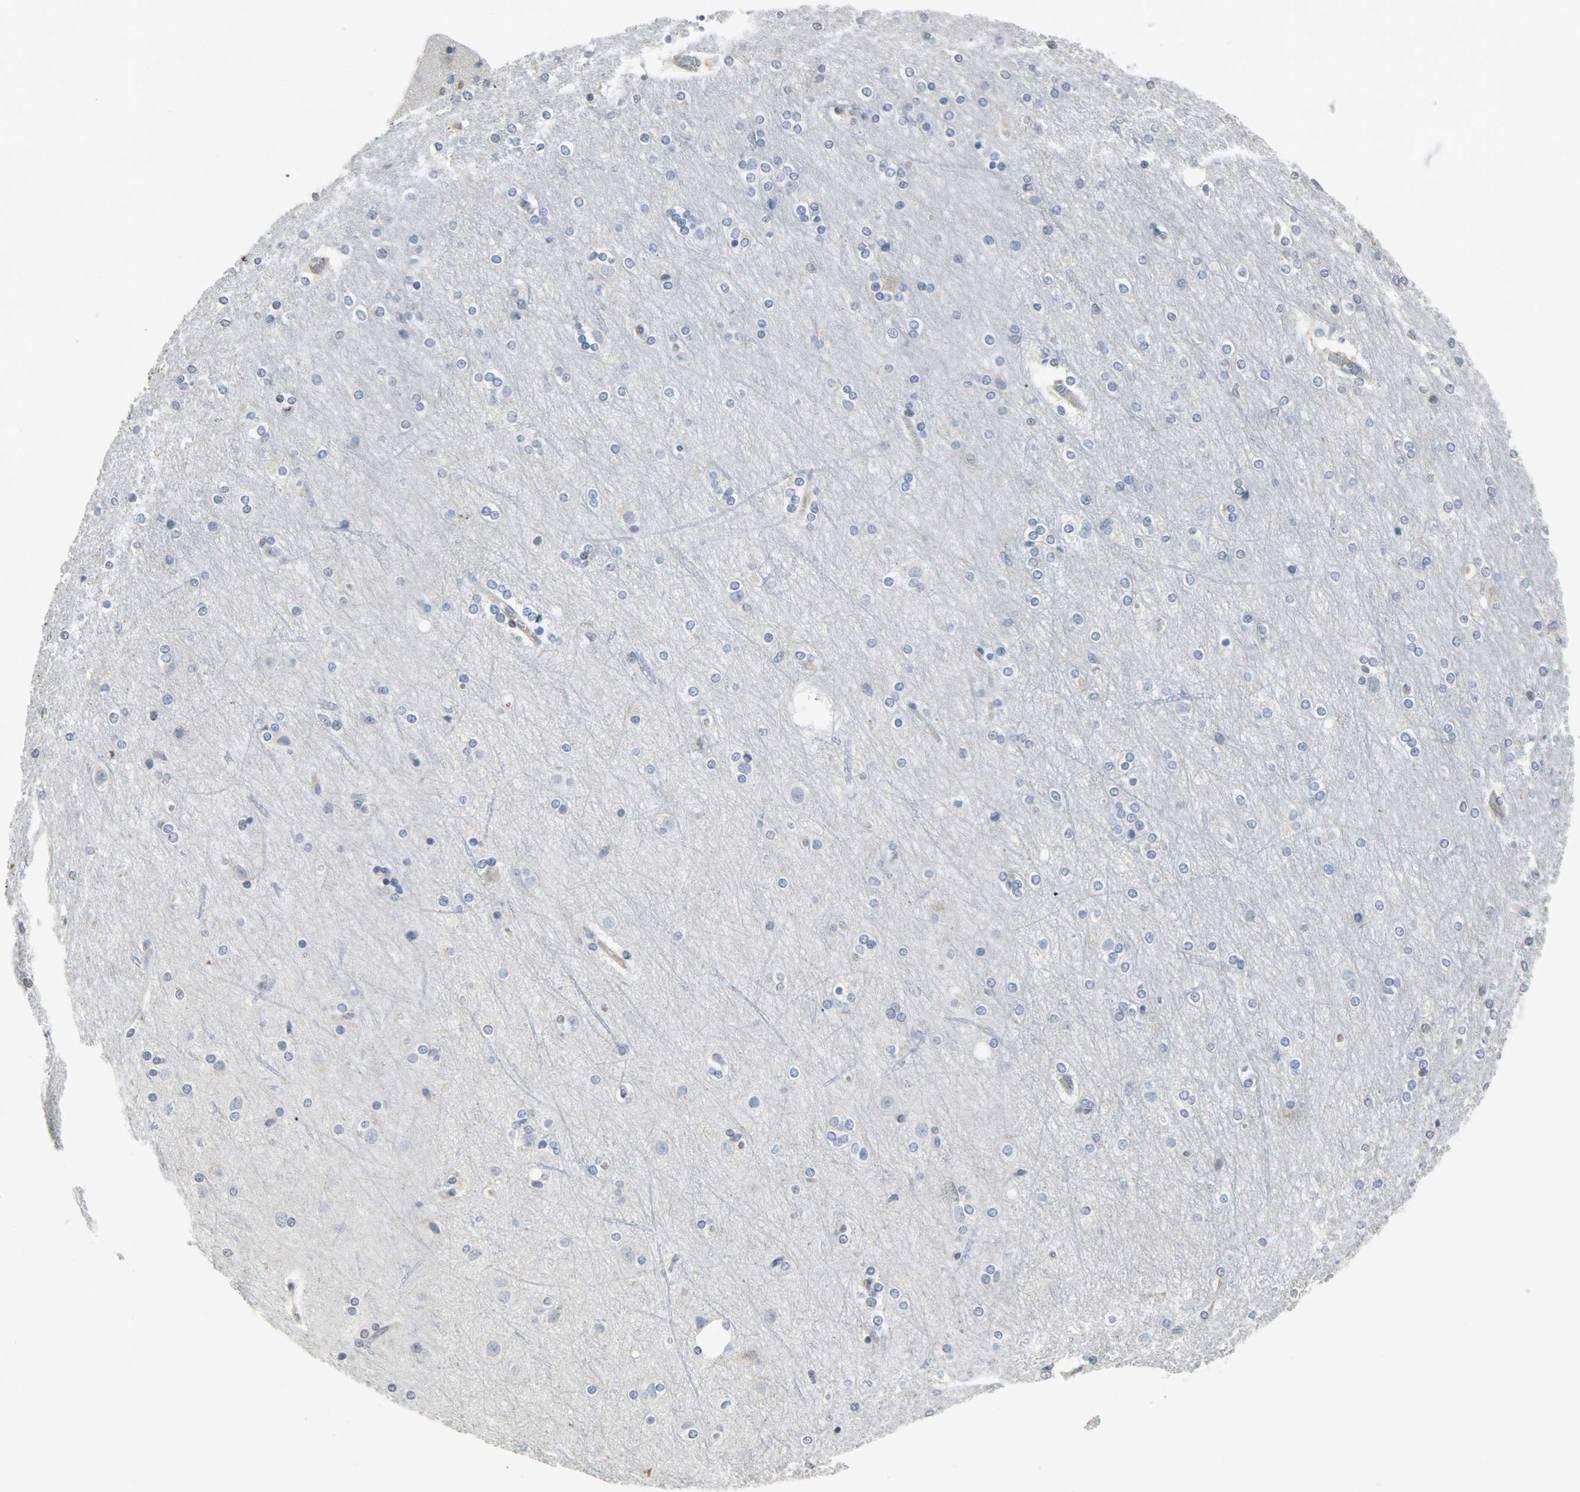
{"staining": {"intensity": "negative", "quantity": "none", "location": "none"}, "tissue": "cerebral cortex", "cell_type": "Endothelial cells", "image_type": "normal", "snomed": [{"axis": "morphology", "description": "Normal tissue, NOS"}, {"axis": "topography", "description": "Cerebral cortex"}], "caption": "Cerebral cortex was stained to show a protein in brown. There is no significant expression in endothelial cells.", "gene": "TRIM21", "patient": {"sex": "female", "age": 54}}